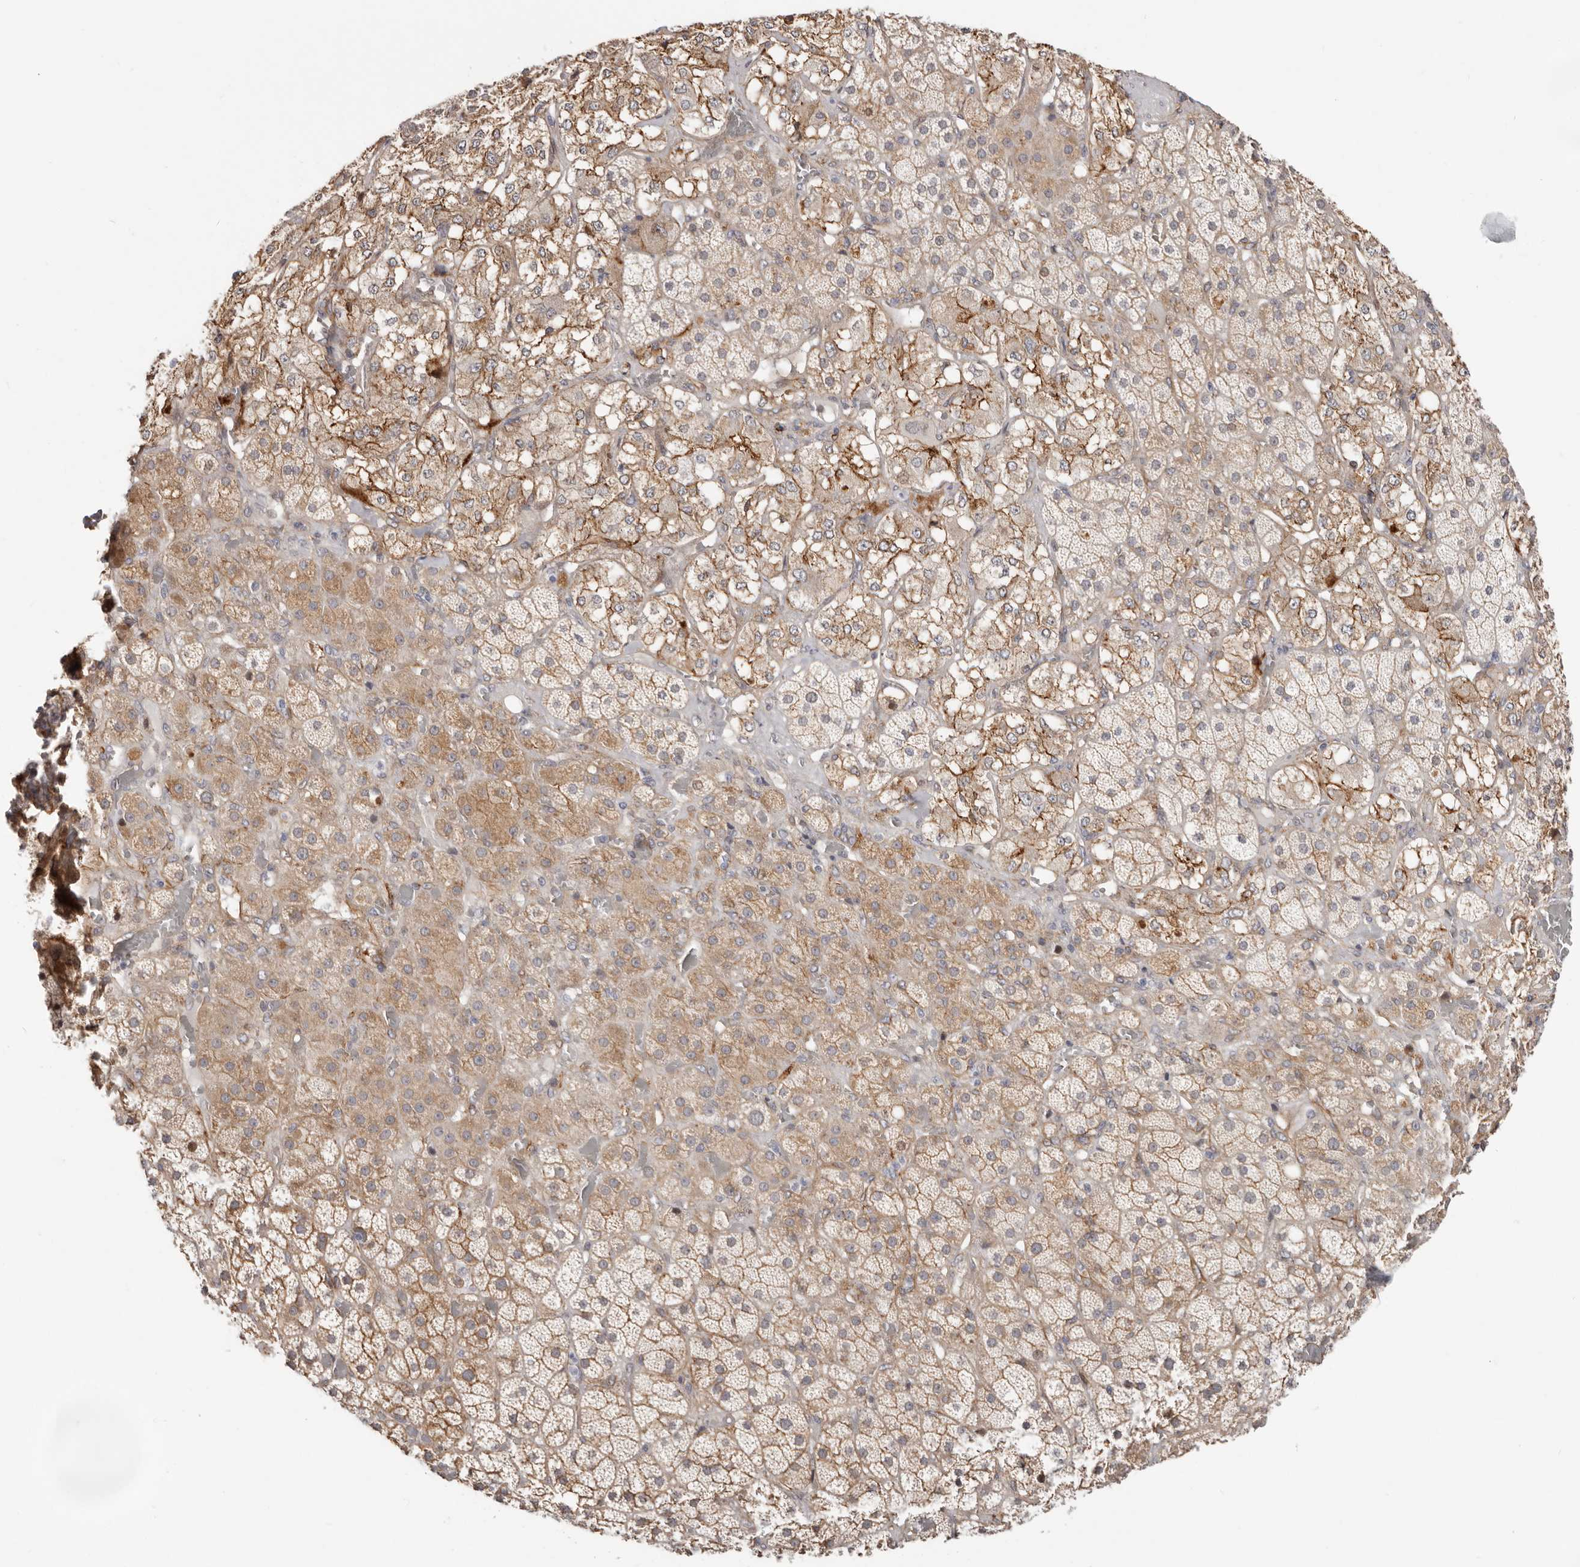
{"staining": {"intensity": "moderate", "quantity": ">75%", "location": "cytoplasmic/membranous,nuclear"}, "tissue": "adrenal gland", "cell_type": "Glandular cells", "image_type": "normal", "snomed": [{"axis": "morphology", "description": "Normal tissue, NOS"}, {"axis": "topography", "description": "Adrenal gland"}], "caption": "This micrograph demonstrates IHC staining of unremarkable adrenal gland, with medium moderate cytoplasmic/membranous,nuclear staining in about >75% of glandular cells.", "gene": "SZT2", "patient": {"sex": "male", "age": 57}}